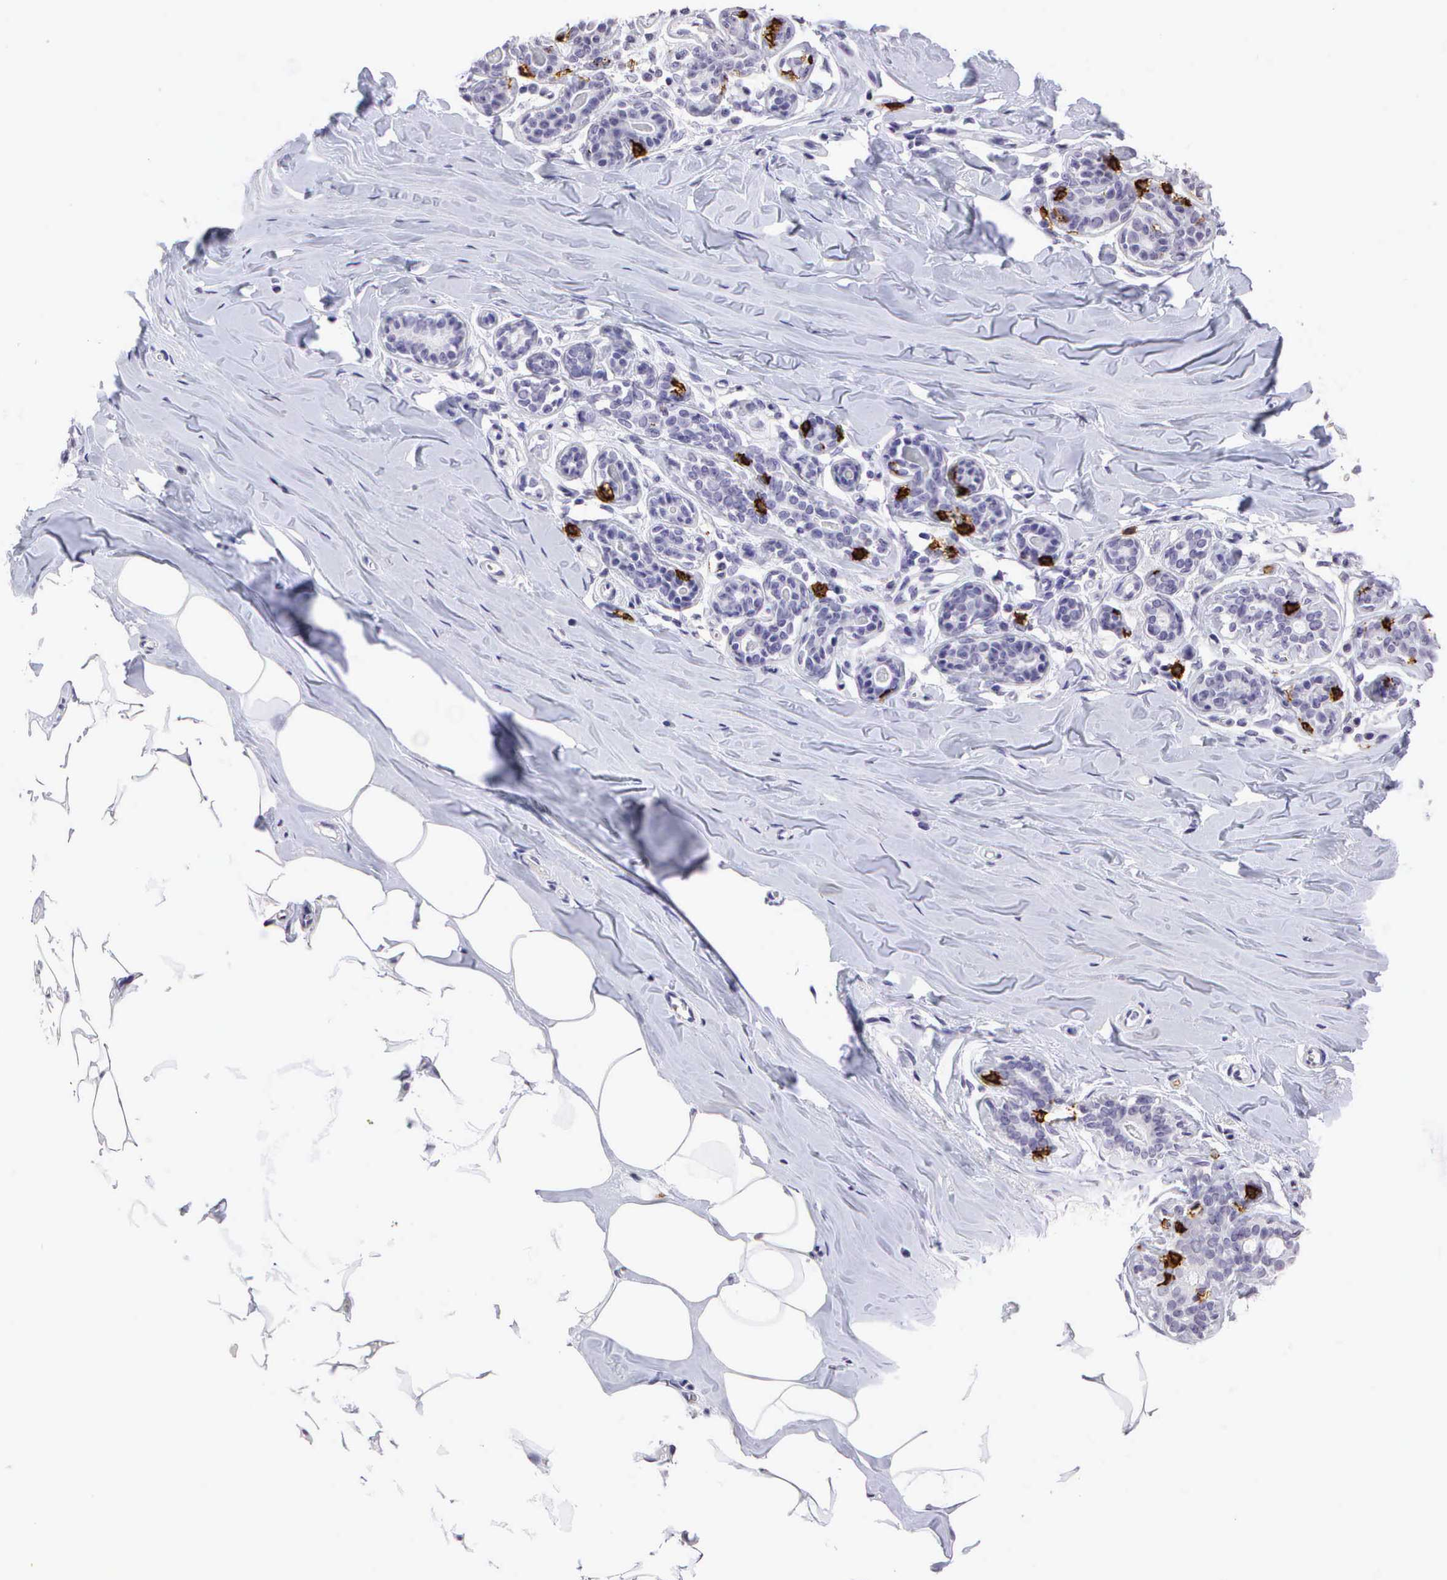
{"staining": {"intensity": "negative", "quantity": "none", "location": "none"}, "tissue": "breast", "cell_type": "Adipocytes", "image_type": "normal", "snomed": [{"axis": "morphology", "description": "Normal tissue, NOS"}, {"axis": "topography", "description": "Breast"}], "caption": "The IHC histopathology image has no significant positivity in adipocytes of breast. (DAB immunohistochemistry (IHC) visualized using brightfield microscopy, high magnification).", "gene": "CD8A", "patient": {"sex": "female", "age": 45}}